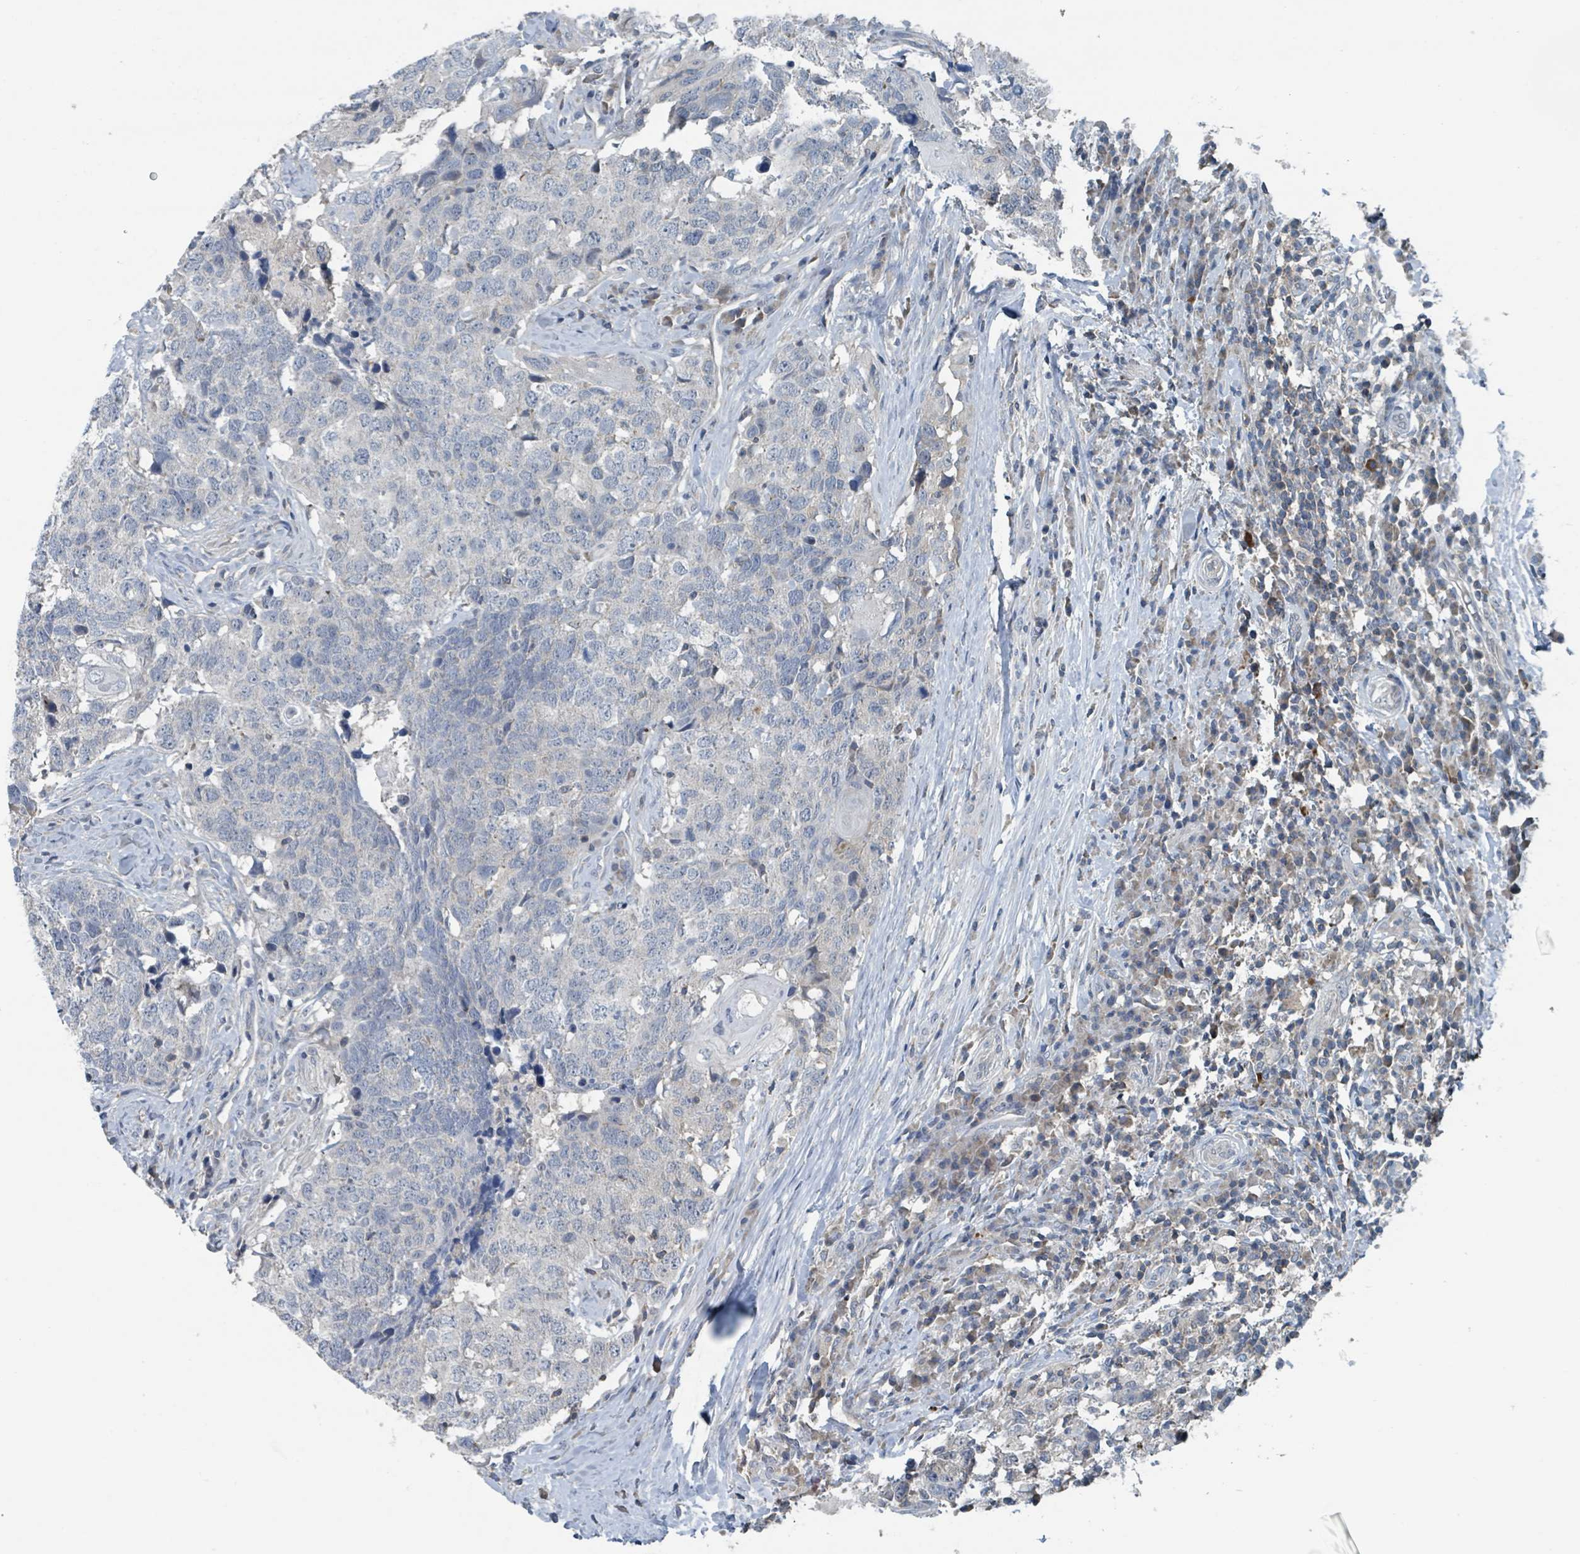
{"staining": {"intensity": "negative", "quantity": "none", "location": "none"}, "tissue": "head and neck cancer", "cell_type": "Tumor cells", "image_type": "cancer", "snomed": [{"axis": "morphology", "description": "Normal tissue, NOS"}, {"axis": "morphology", "description": "Squamous cell carcinoma, NOS"}, {"axis": "topography", "description": "Skeletal muscle"}, {"axis": "topography", "description": "Vascular tissue"}, {"axis": "topography", "description": "Peripheral nerve tissue"}, {"axis": "topography", "description": "Head-Neck"}], "caption": "IHC image of human head and neck squamous cell carcinoma stained for a protein (brown), which shows no positivity in tumor cells. The staining was performed using DAB (3,3'-diaminobenzidine) to visualize the protein expression in brown, while the nuclei were stained in blue with hematoxylin (Magnification: 20x).", "gene": "ACBD4", "patient": {"sex": "male", "age": 66}}